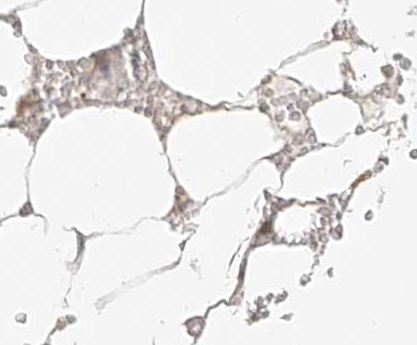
{"staining": {"intensity": "moderate", "quantity": "25%-75%", "location": "cytoplasmic/membranous,nuclear"}, "tissue": "bone marrow", "cell_type": "Hematopoietic cells", "image_type": "normal", "snomed": [{"axis": "morphology", "description": "Normal tissue, NOS"}, {"axis": "topography", "description": "Bone marrow"}], "caption": "This is a micrograph of IHC staining of benign bone marrow, which shows moderate positivity in the cytoplasmic/membranous,nuclear of hematopoietic cells.", "gene": "CXorf58", "patient": {"sex": "male", "age": 70}}